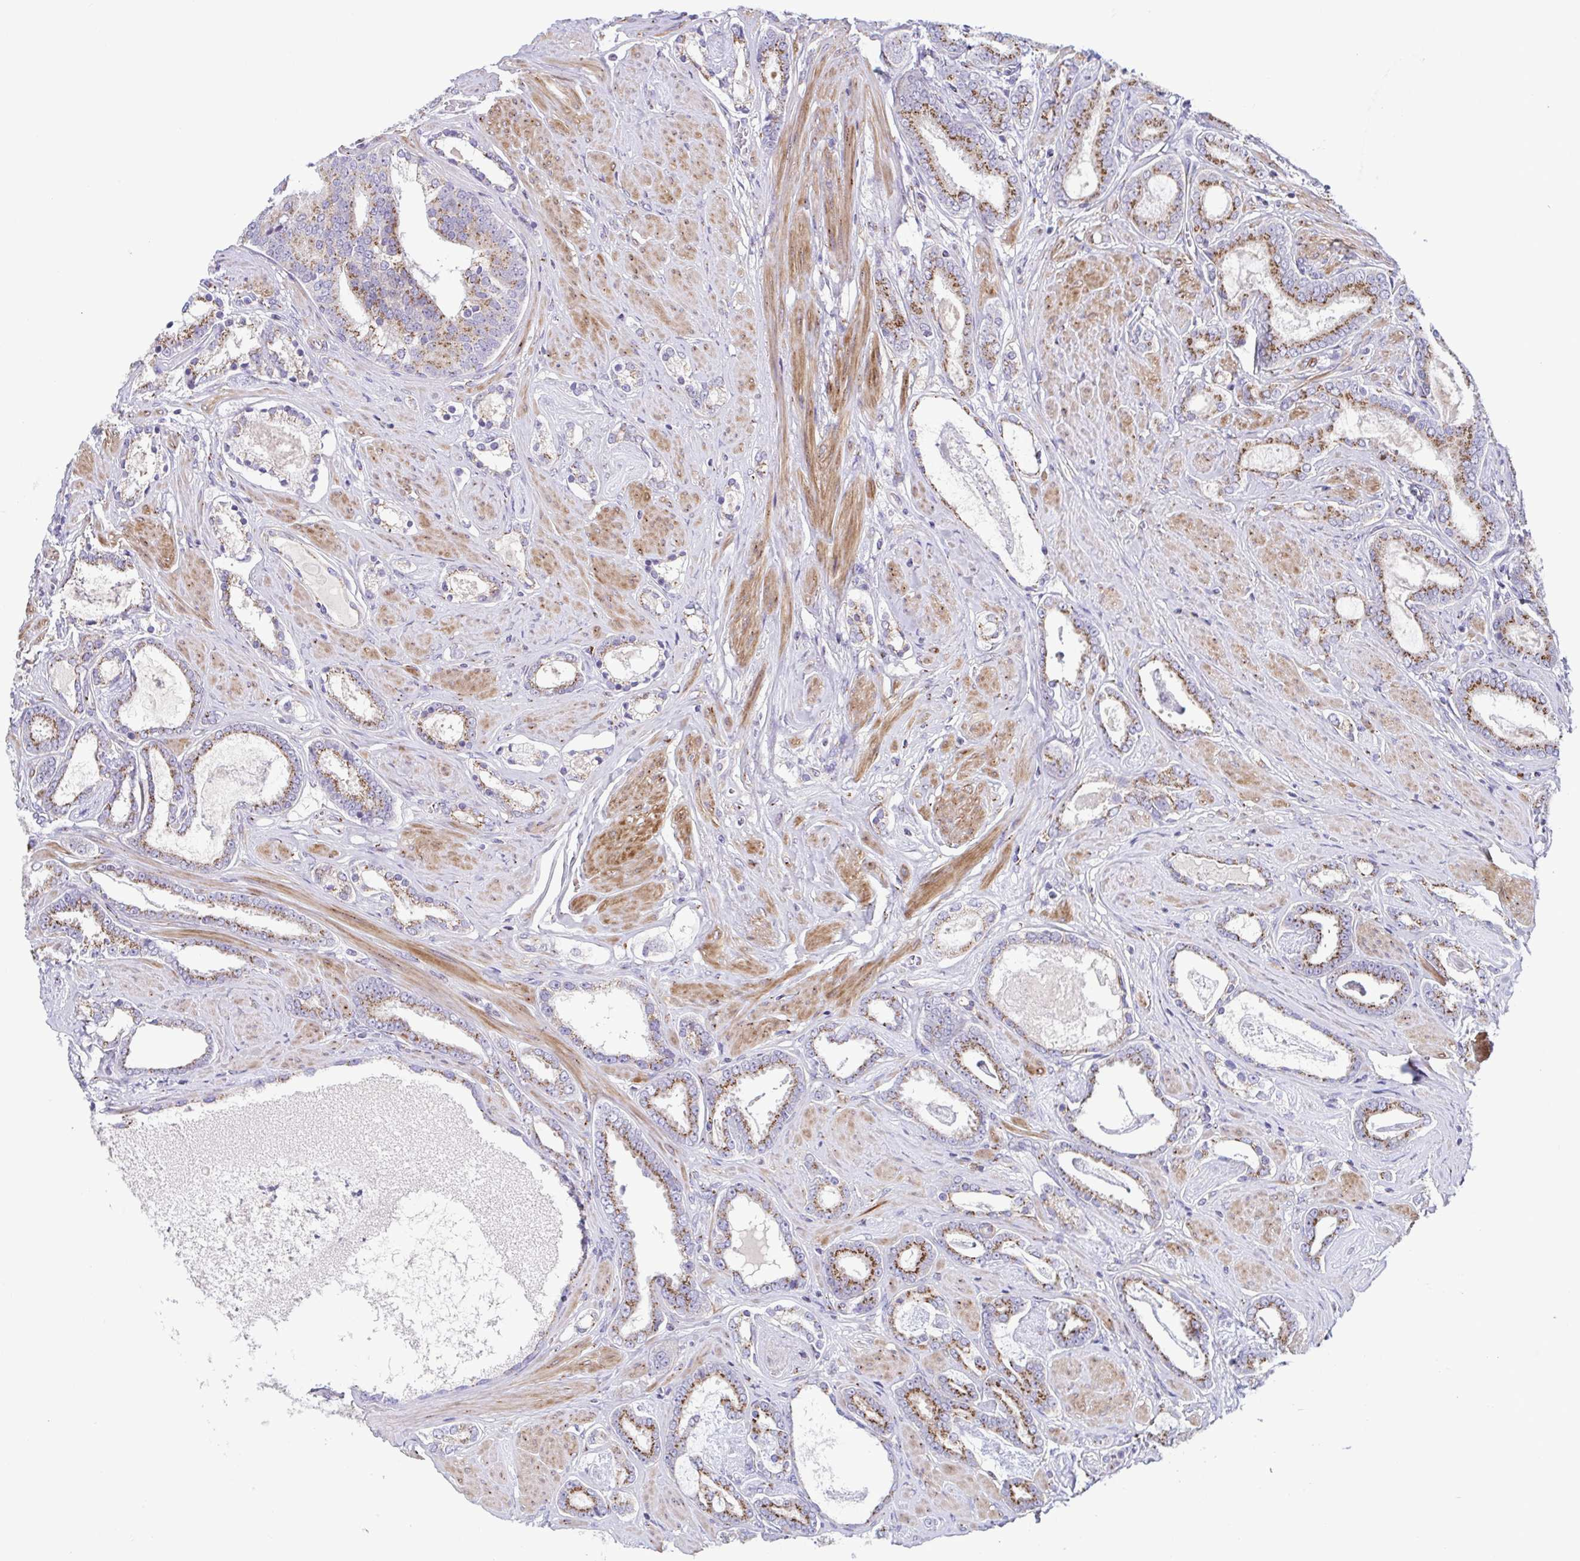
{"staining": {"intensity": "moderate", "quantity": "25%-75%", "location": "cytoplasmic/membranous"}, "tissue": "prostate cancer", "cell_type": "Tumor cells", "image_type": "cancer", "snomed": [{"axis": "morphology", "description": "Adenocarcinoma, High grade"}, {"axis": "topography", "description": "Prostate"}], "caption": "DAB immunohistochemical staining of adenocarcinoma (high-grade) (prostate) displays moderate cytoplasmic/membranous protein staining in about 25%-75% of tumor cells. (DAB IHC with brightfield microscopy, high magnification).", "gene": "COL17A1", "patient": {"sex": "male", "age": 63}}